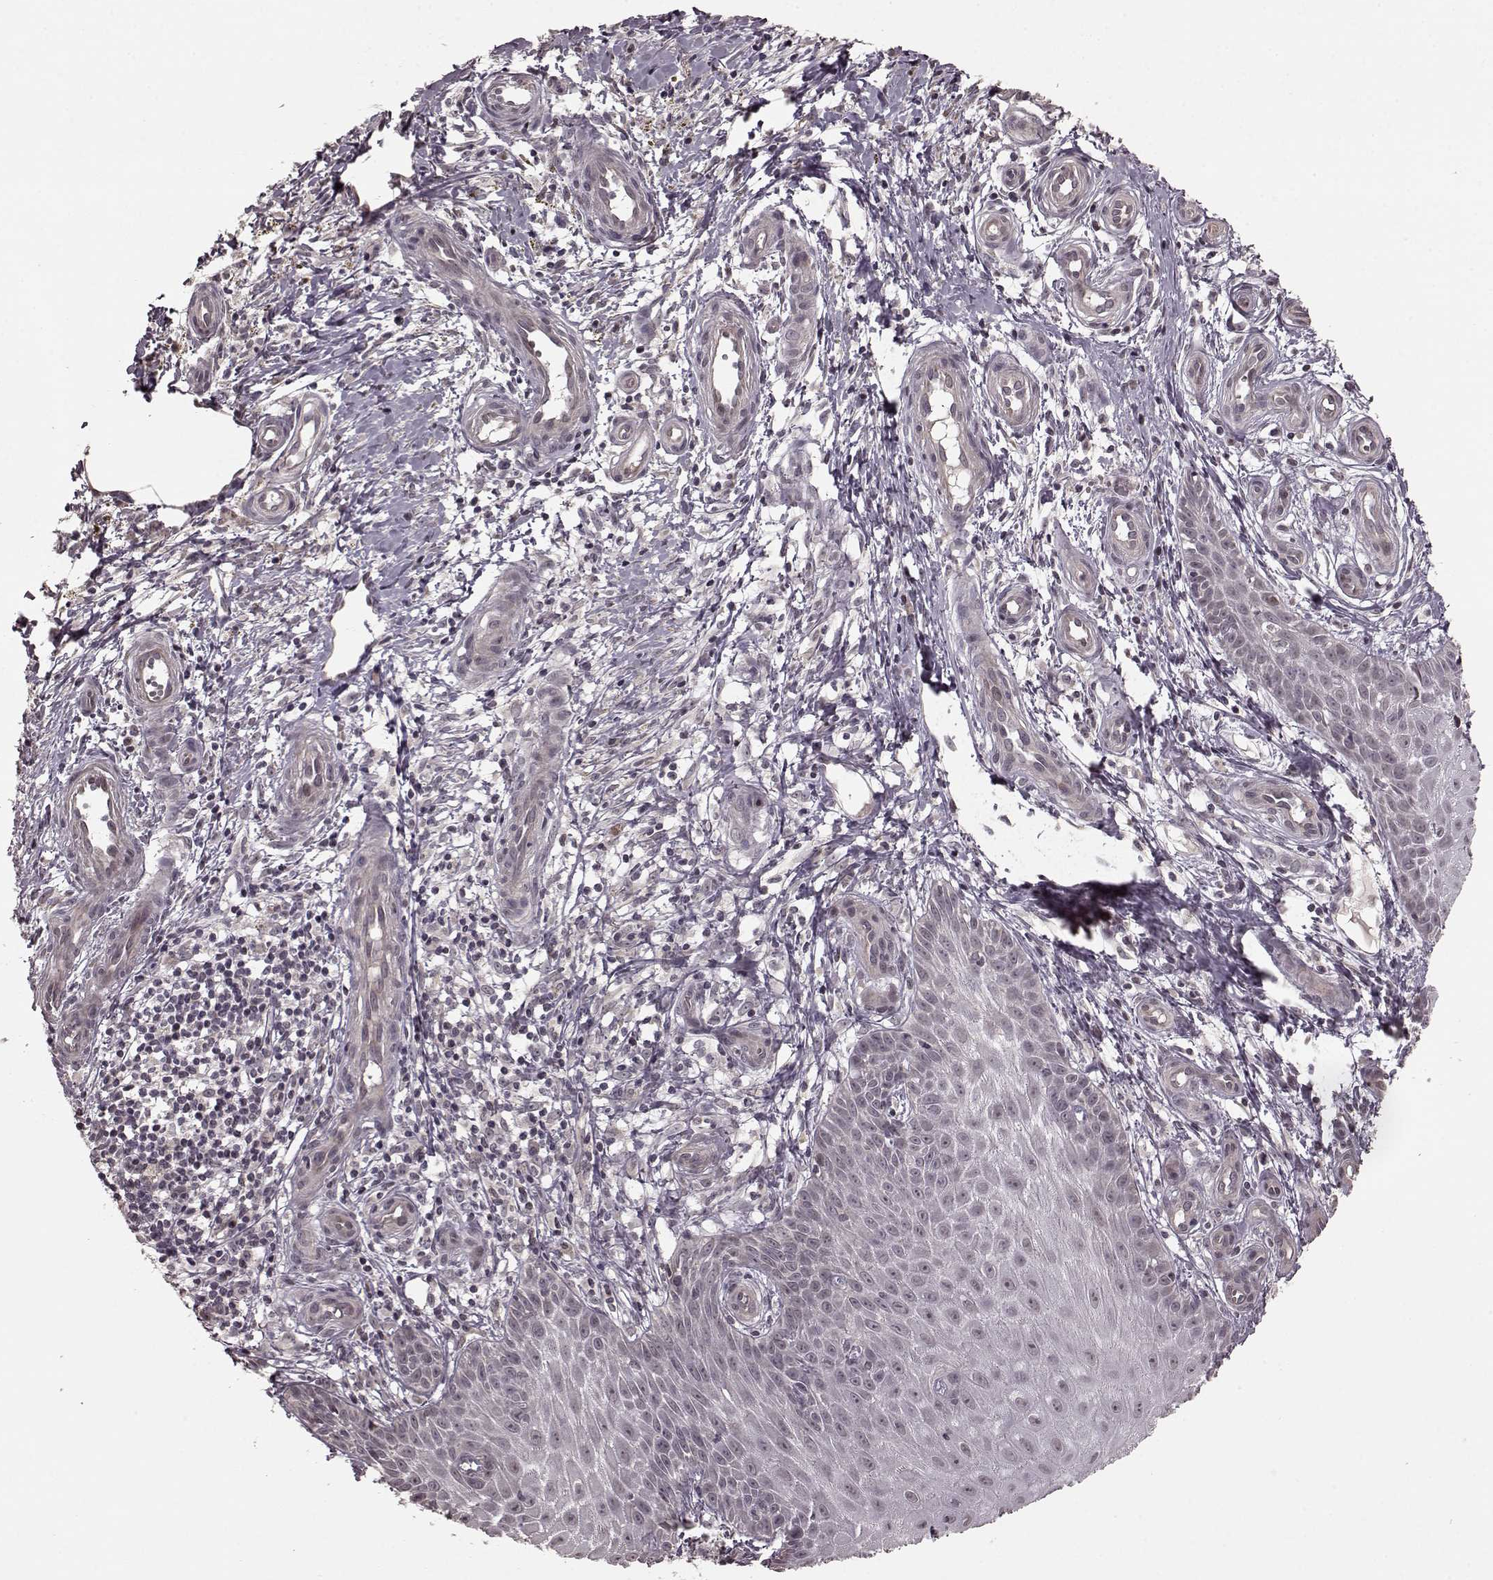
{"staining": {"intensity": "negative", "quantity": "none", "location": "none"}, "tissue": "melanoma", "cell_type": "Tumor cells", "image_type": "cancer", "snomed": [{"axis": "morphology", "description": "Malignant melanoma, NOS"}, {"axis": "topography", "description": "Skin"}], "caption": "An immunohistochemistry micrograph of melanoma is shown. There is no staining in tumor cells of melanoma.", "gene": "PLCB4", "patient": {"sex": "female", "age": 53}}